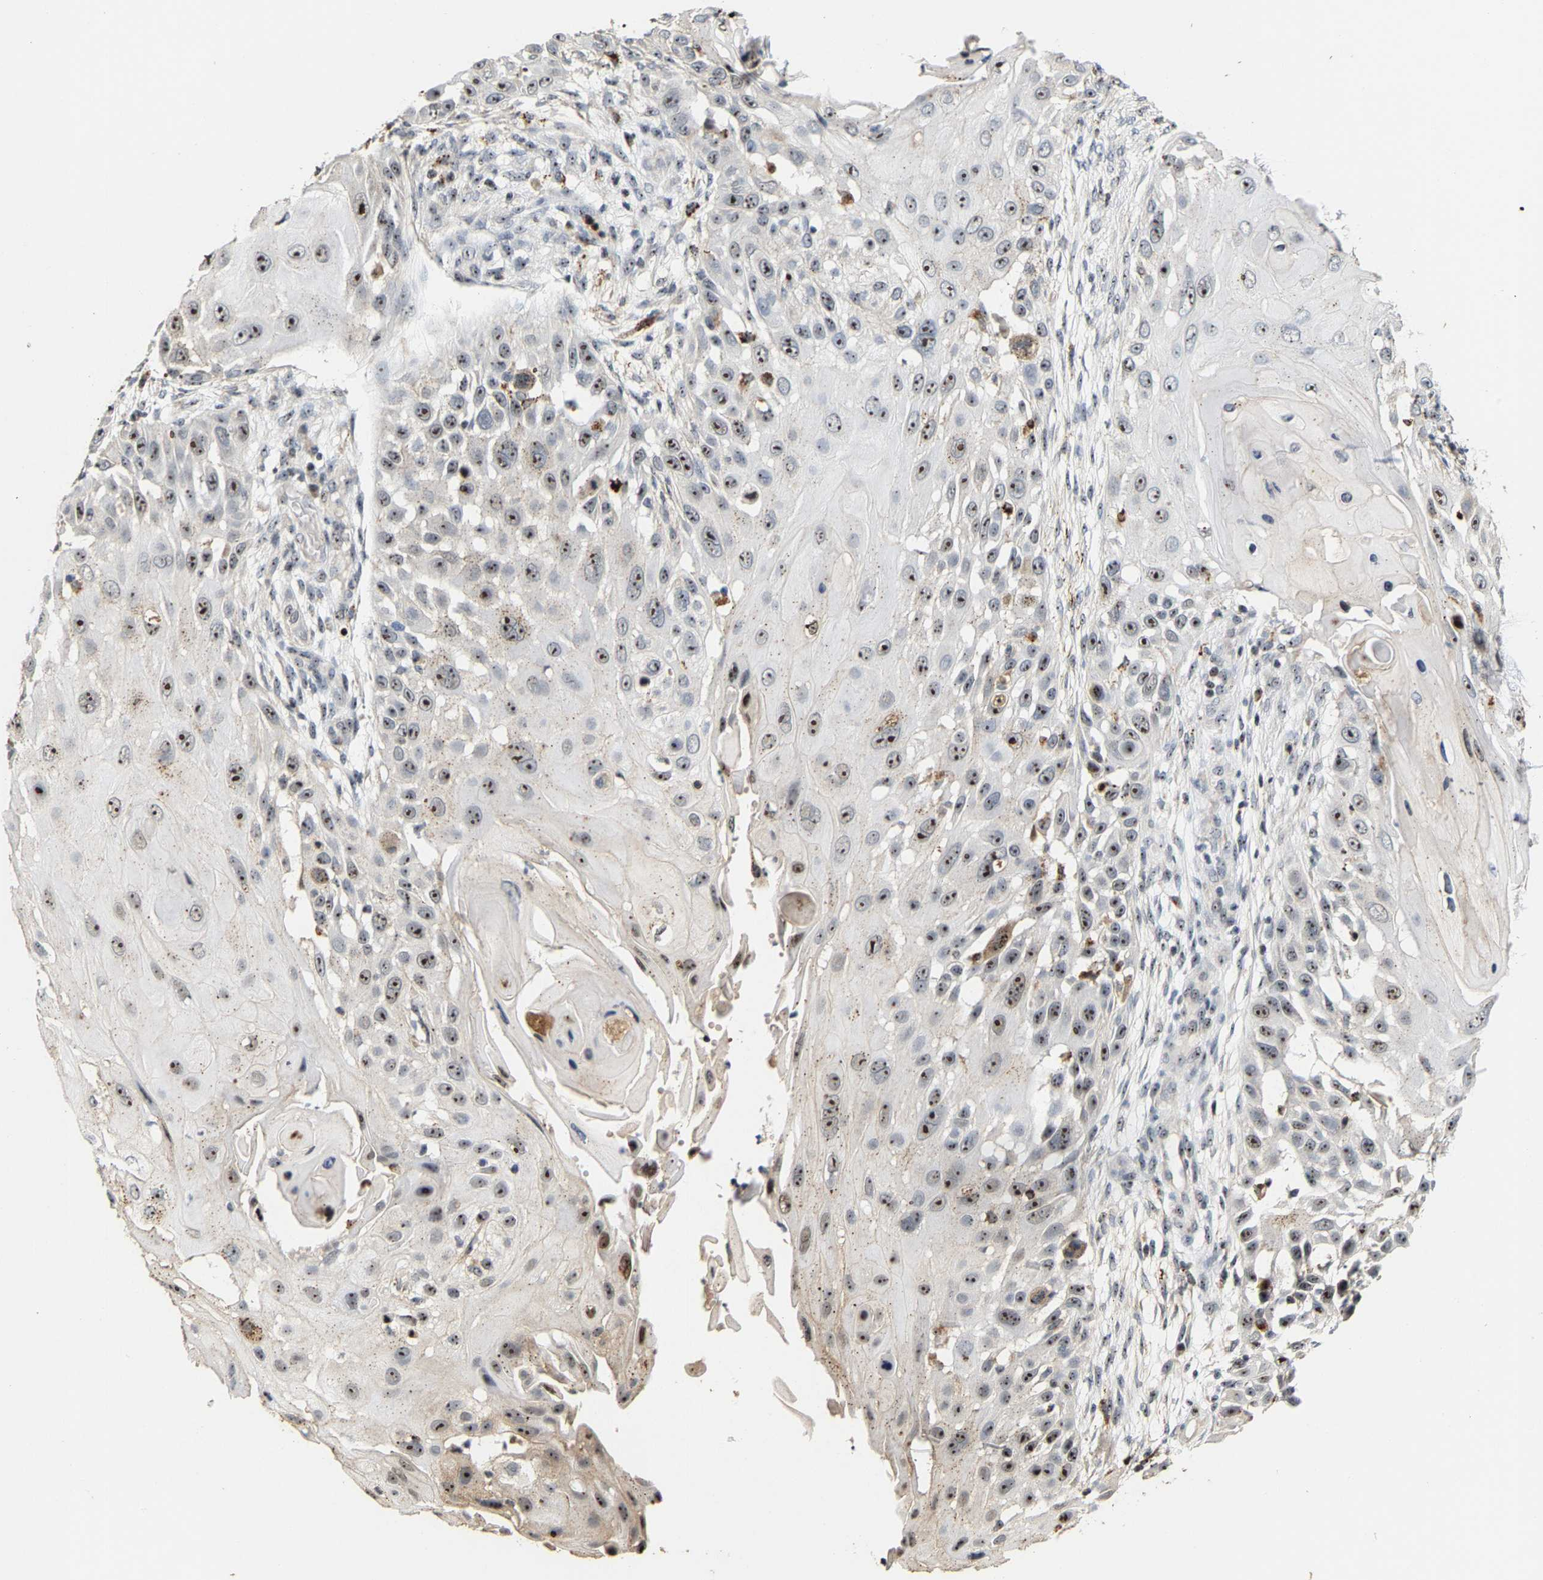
{"staining": {"intensity": "strong", "quantity": "25%-75%", "location": "nuclear"}, "tissue": "skin cancer", "cell_type": "Tumor cells", "image_type": "cancer", "snomed": [{"axis": "morphology", "description": "Squamous cell carcinoma, NOS"}, {"axis": "topography", "description": "Skin"}], "caption": "Immunohistochemistry micrograph of skin squamous cell carcinoma stained for a protein (brown), which reveals high levels of strong nuclear positivity in about 25%-75% of tumor cells.", "gene": "NOP58", "patient": {"sex": "female", "age": 44}}